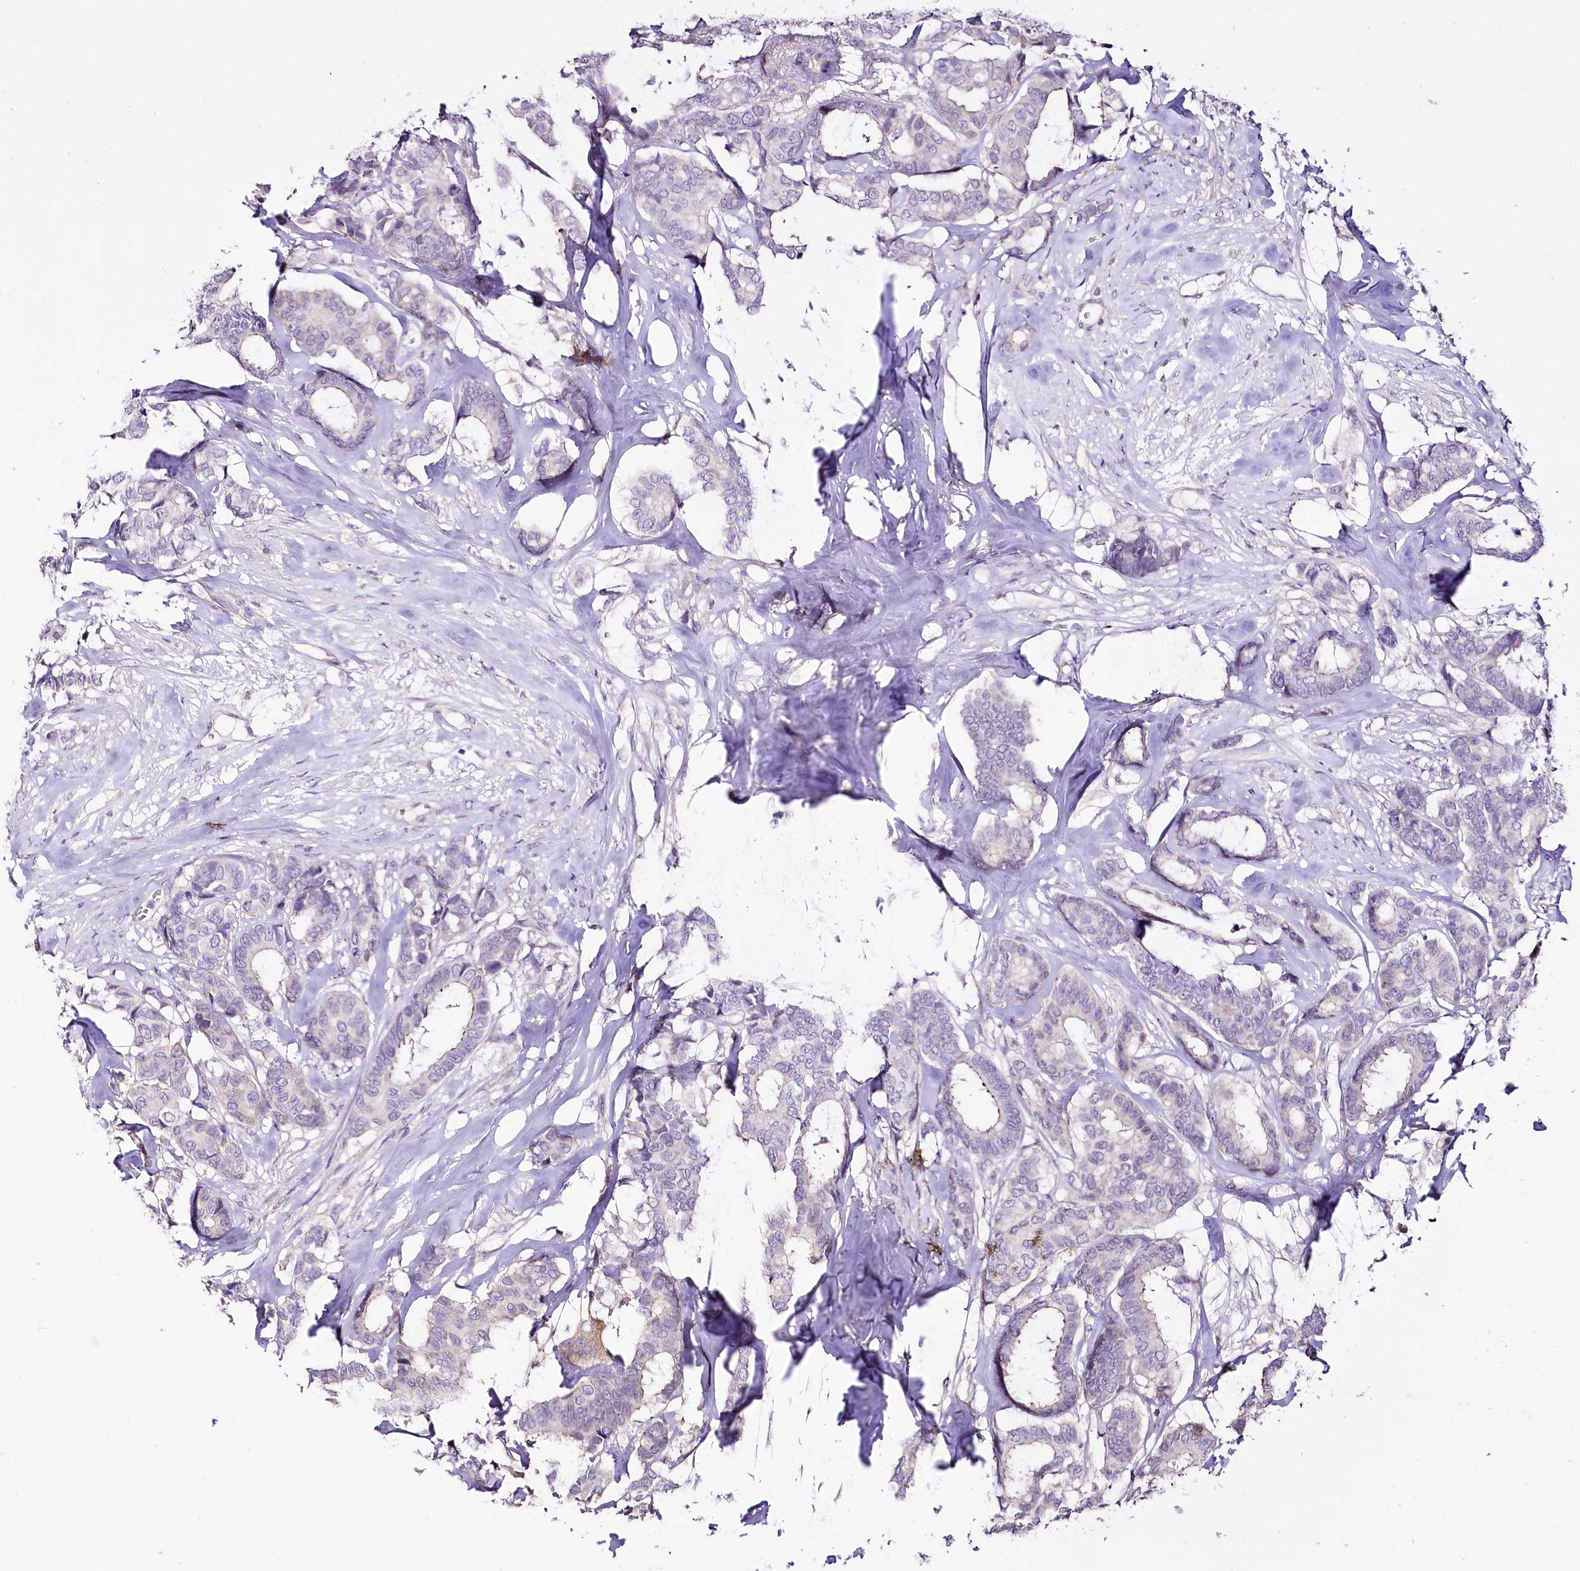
{"staining": {"intensity": "negative", "quantity": "none", "location": "none"}, "tissue": "breast cancer", "cell_type": "Tumor cells", "image_type": "cancer", "snomed": [{"axis": "morphology", "description": "Duct carcinoma"}, {"axis": "topography", "description": "Breast"}], "caption": "This is an immunohistochemistry histopathology image of human invasive ductal carcinoma (breast). There is no staining in tumor cells.", "gene": "ZNF226", "patient": {"sex": "female", "age": 87}}